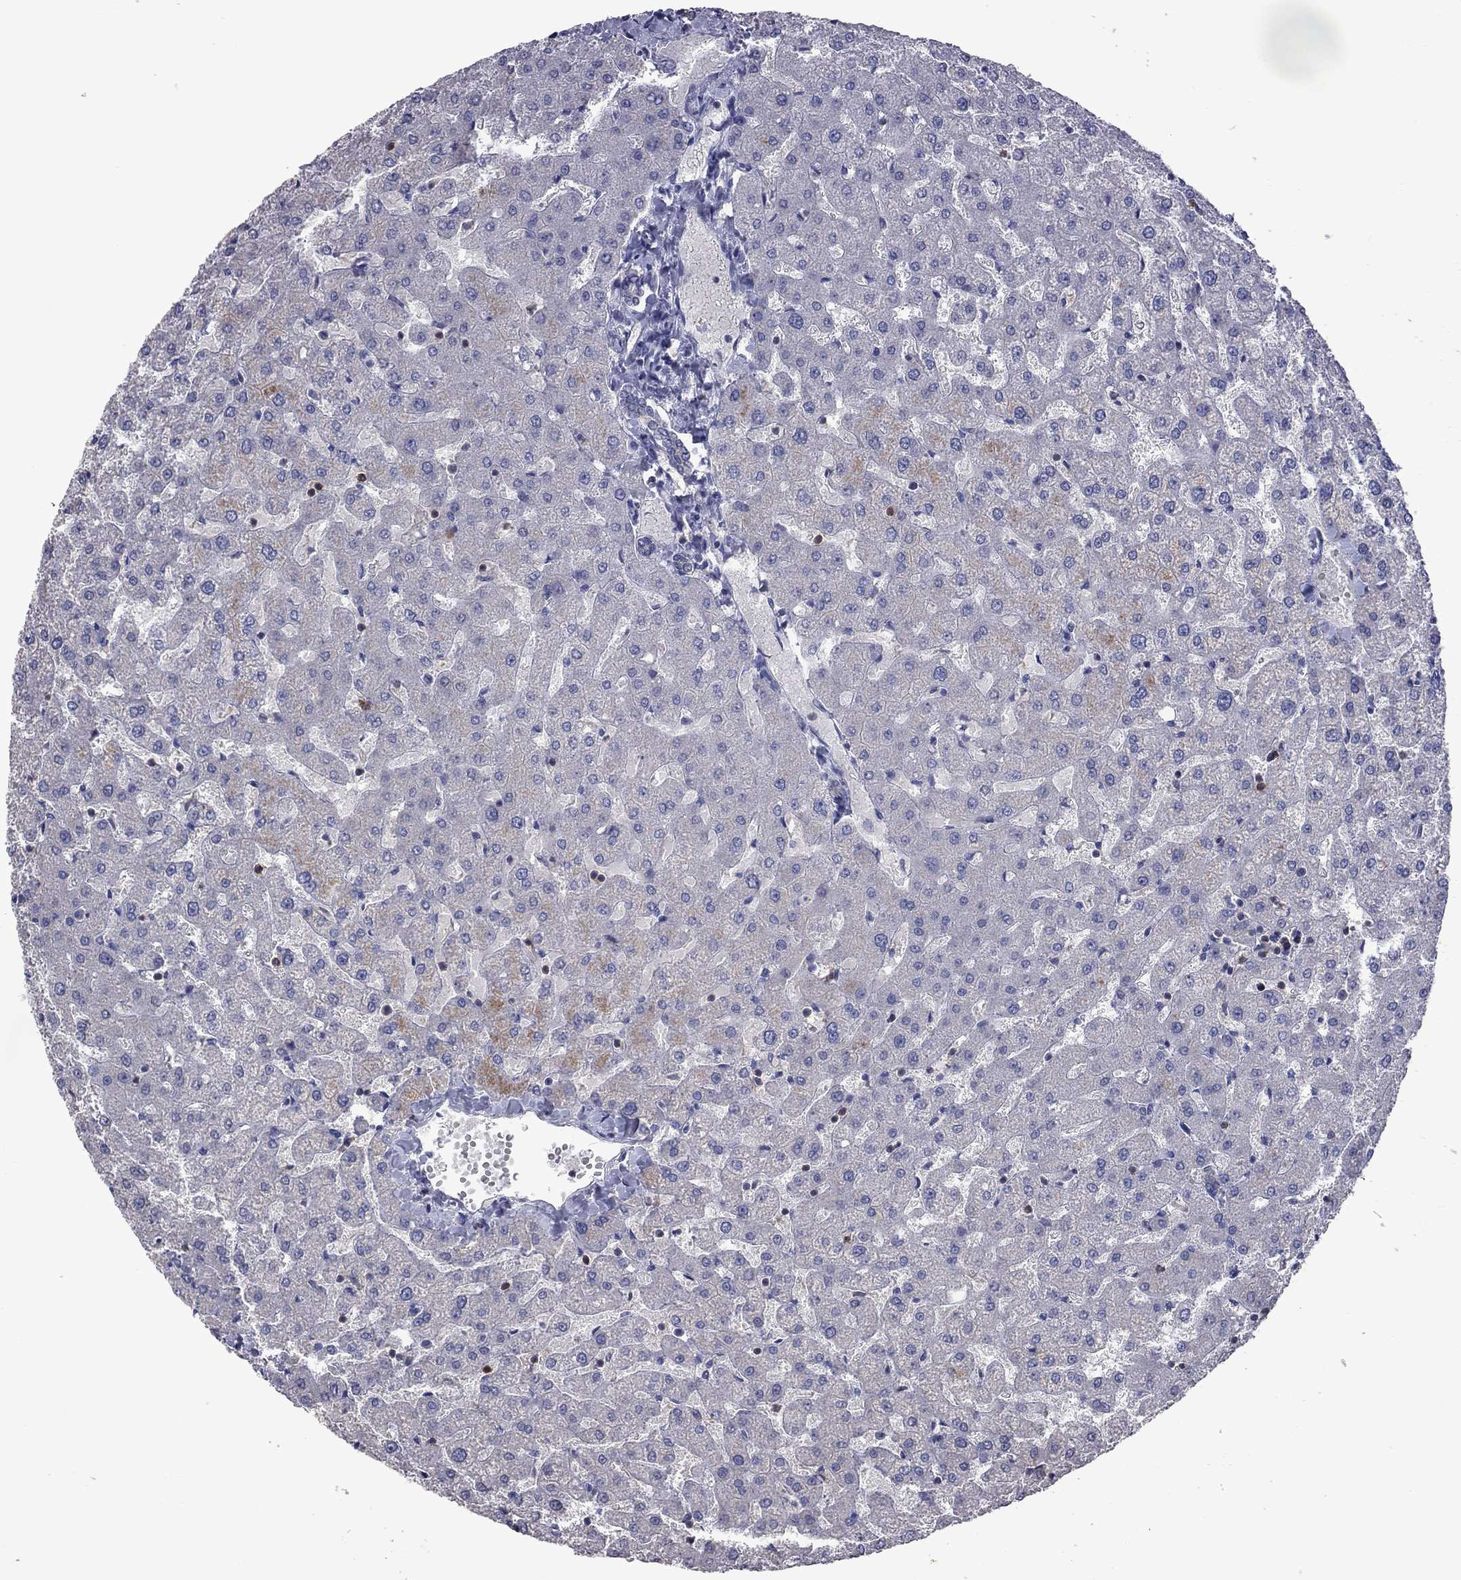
{"staining": {"intensity": "negative", "quantity": "none", "location": "none"}, "tissue": "liver", "cell_type": "Cholangiocytes", "image_type": "normal", "snomed": [{"axis": "morphology", "description": "Normal tissue, NOS"}, {"axis": "topography", "description": "Liver"}], "caption": "DAB immunohistochemical staining of normal liver reveals no significant staining in cholangiocytes. Nuclei are stained in blue.", "gene": "ENSG00000288520", "patient": {"sex": "female", "age": 50}}